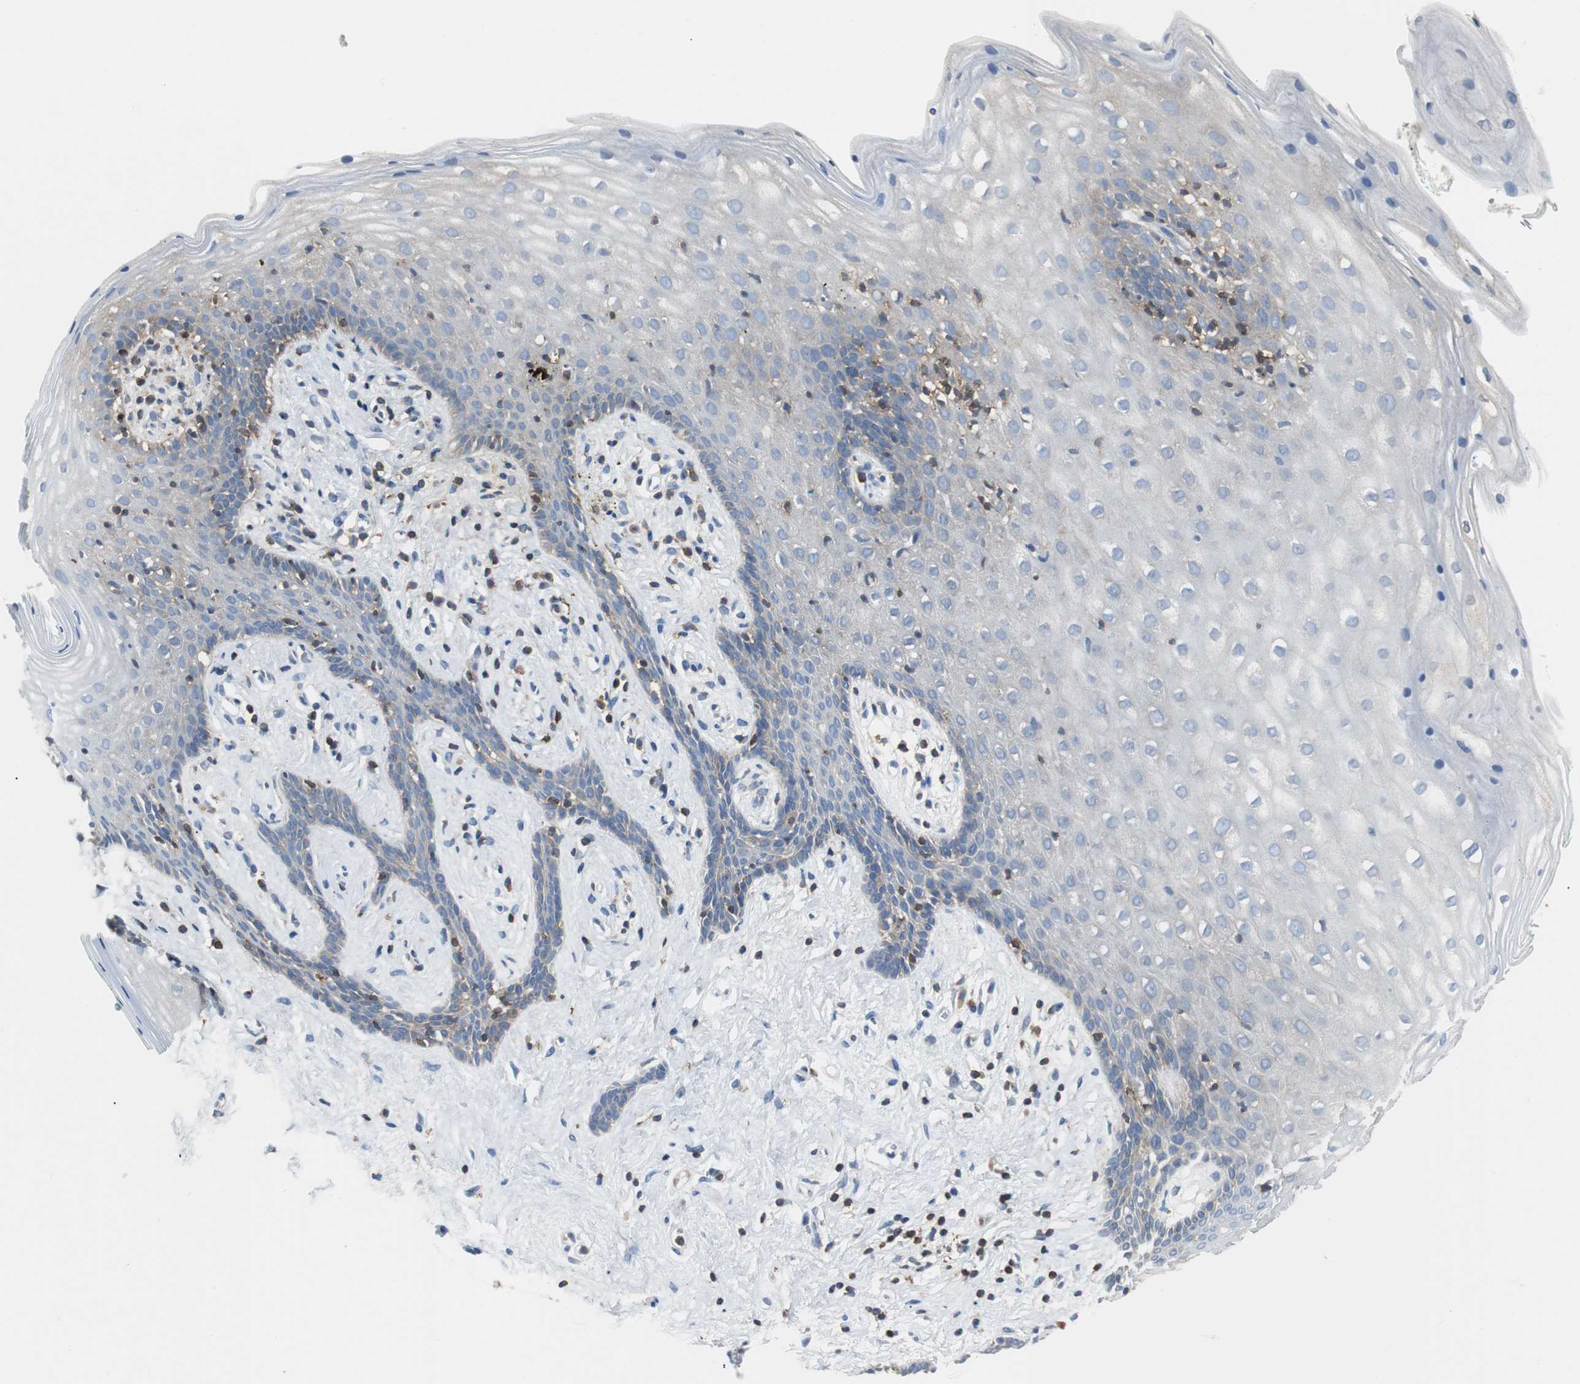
{"staining": {"intensity": "negative", "quantity": "none", "location": "none"}, "tissue": "vagina", "cell_type": "Squamous epithelial cells", "image_type": "normal", "snomed": [{"axis": "morphology", "description": "Normal tissue, NOS"}, {"axis": "topography", "description": "Vagina"}], "caption": "High power microscopy histopathology image of an immunohistochemistry (IHC) photomicrograph of normal vagina, revealing no significant positivity in squamous epithelial cells. Brightfield microscopy of IHC stained with DAB (3,3'-diaminobenzidine) (brown) and hematoxylin (blue), captured at high magnification.", "gene": "TSC22D4", "patient": {"sex": "female", "age": 44}}